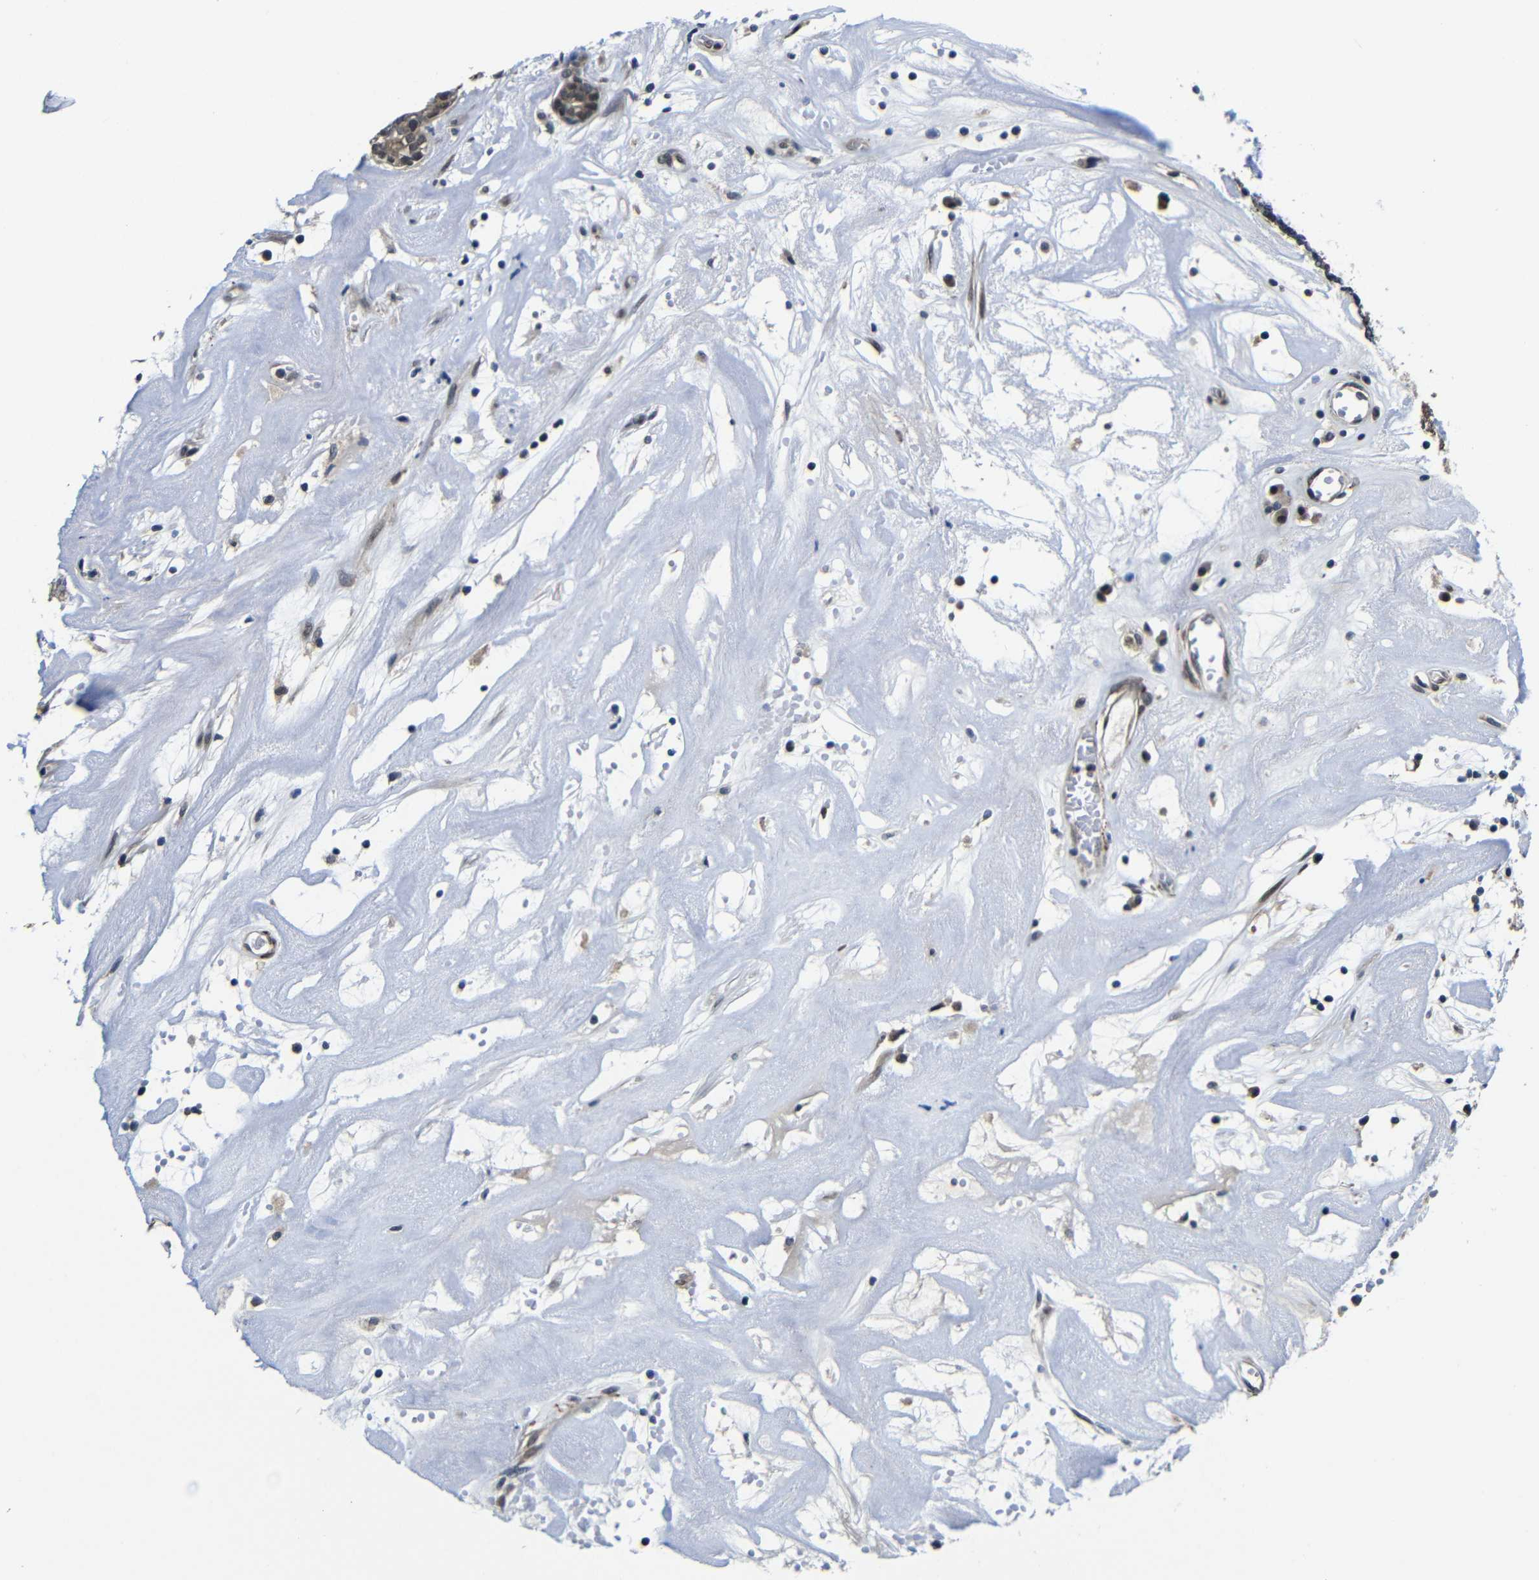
{"staining": {"intensity": "moderate", "quantity": "<25%", "location": "cytoplasmic/membranous"}, "tissue": "head and neck cancer", "cell_type": "Tumor cells", "image_type": "cancer", "snomed": [{"axis": "morphology", "description": "Adenocarcinoma, NOS"}, {"axis": "topography", "description": "Salivary gland"}, {"axis": "topography", "description": "Head-Neck"}], "caption": "There is low levels of moderate cytoplasmic/membranous positivity in tumor cells of head and neck cancer (adenocarcinoma), as demonstrated by immunohistochemical staining (brown color).", "gene": "FAM172A", "patient": {"sex": "female", "age": 65}}